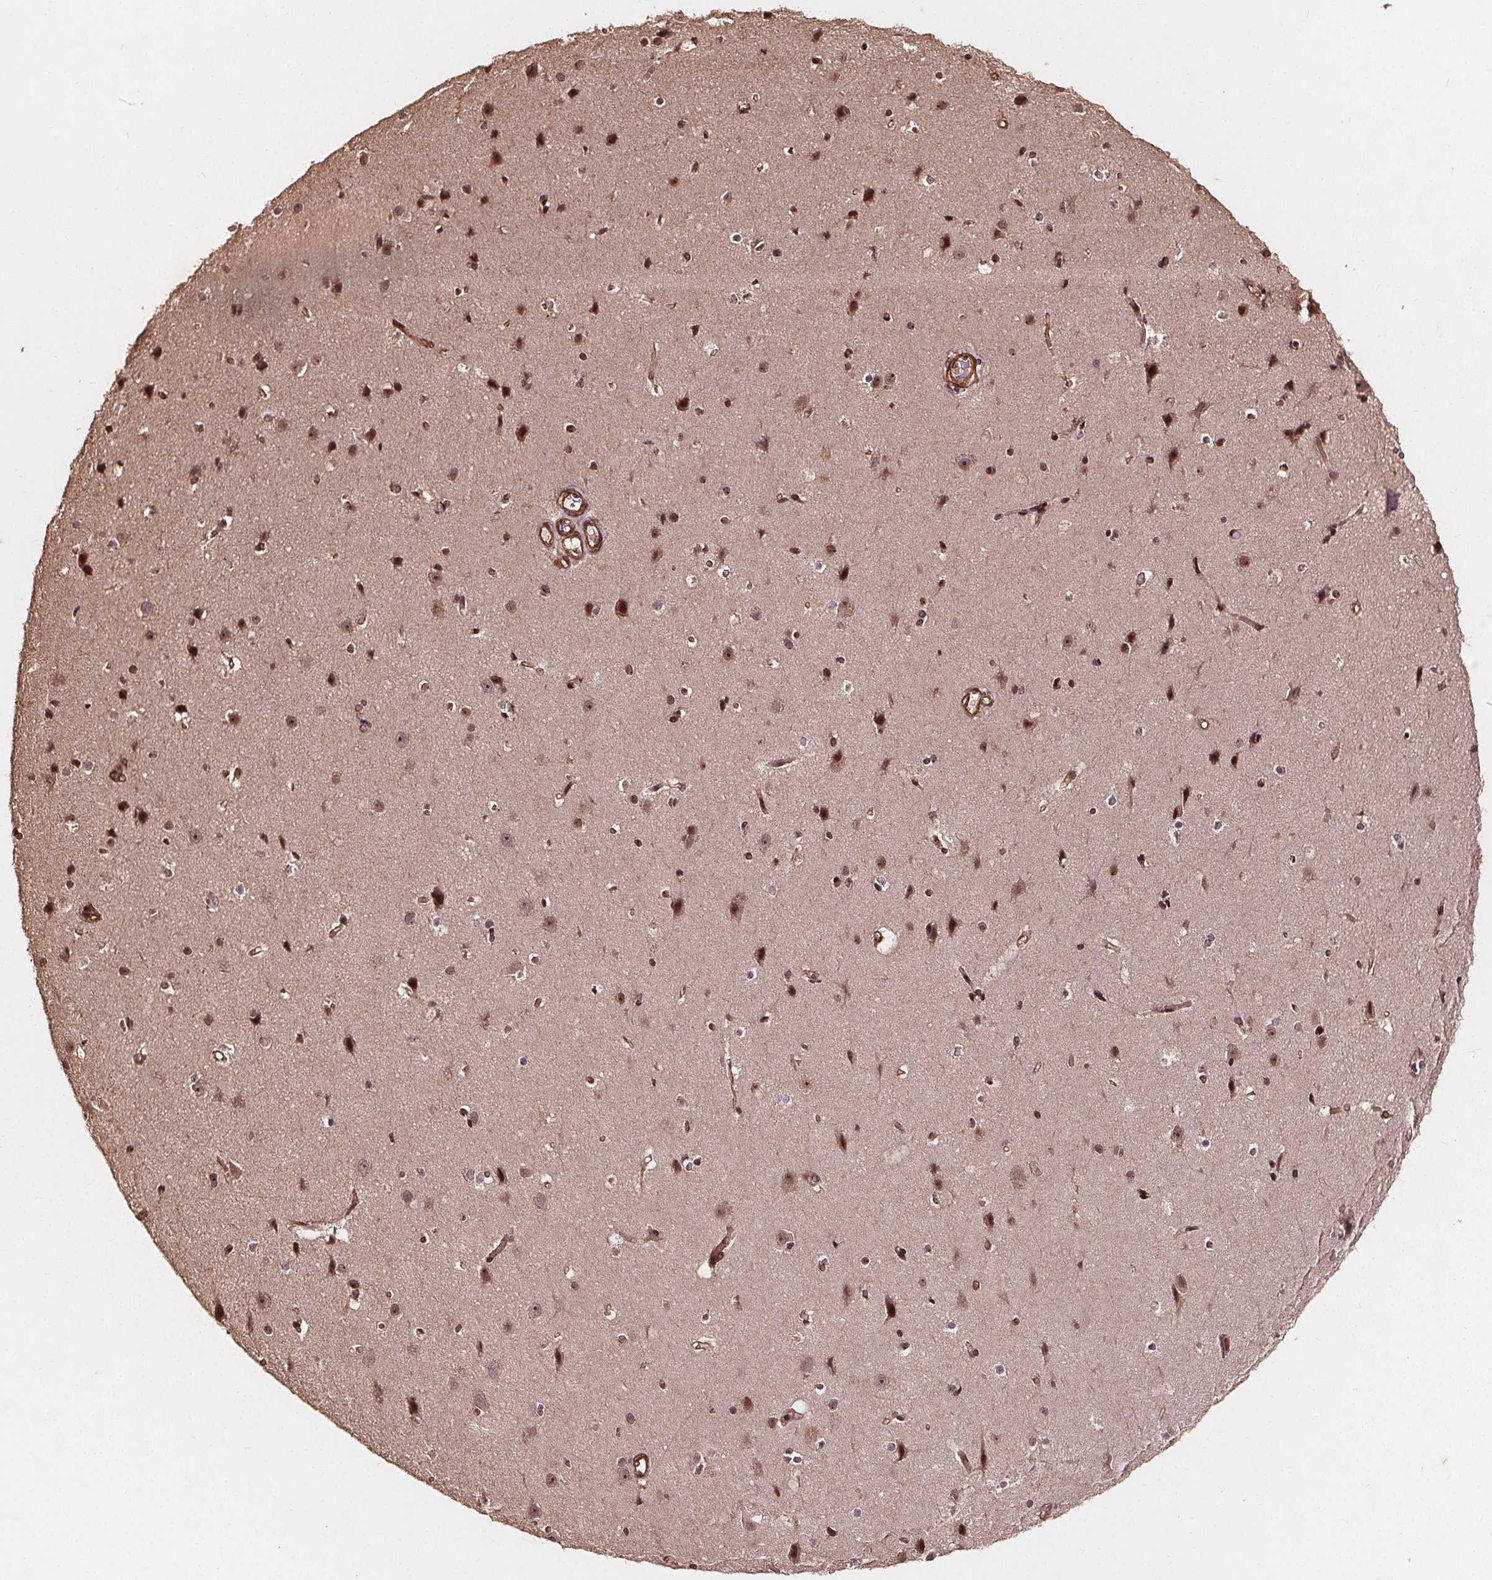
{"staining": {"intensity": "moderate", "quantity": ">75%", "location": "cytoplasmic/membranous,nuclear"}, "tissue": "cerebral cortex", "cell_type": "Endothelial cells", "image_type": "normal", "snomed": [{"axis": "morphology", "description": "Normal tissue, NOS"}, {"axis": "topography", "description": "Cerebral cortex"}], "caption": "Approximately >75% of endothelial cells in unremarkable human cerebral cortex display moderate cytoplasmic/membranous,nuclear protein positivity as visualized by brown immunohistochemical staining.", "gene": "EXOSC9", "patient": {"sex": "male", "age": 37}}